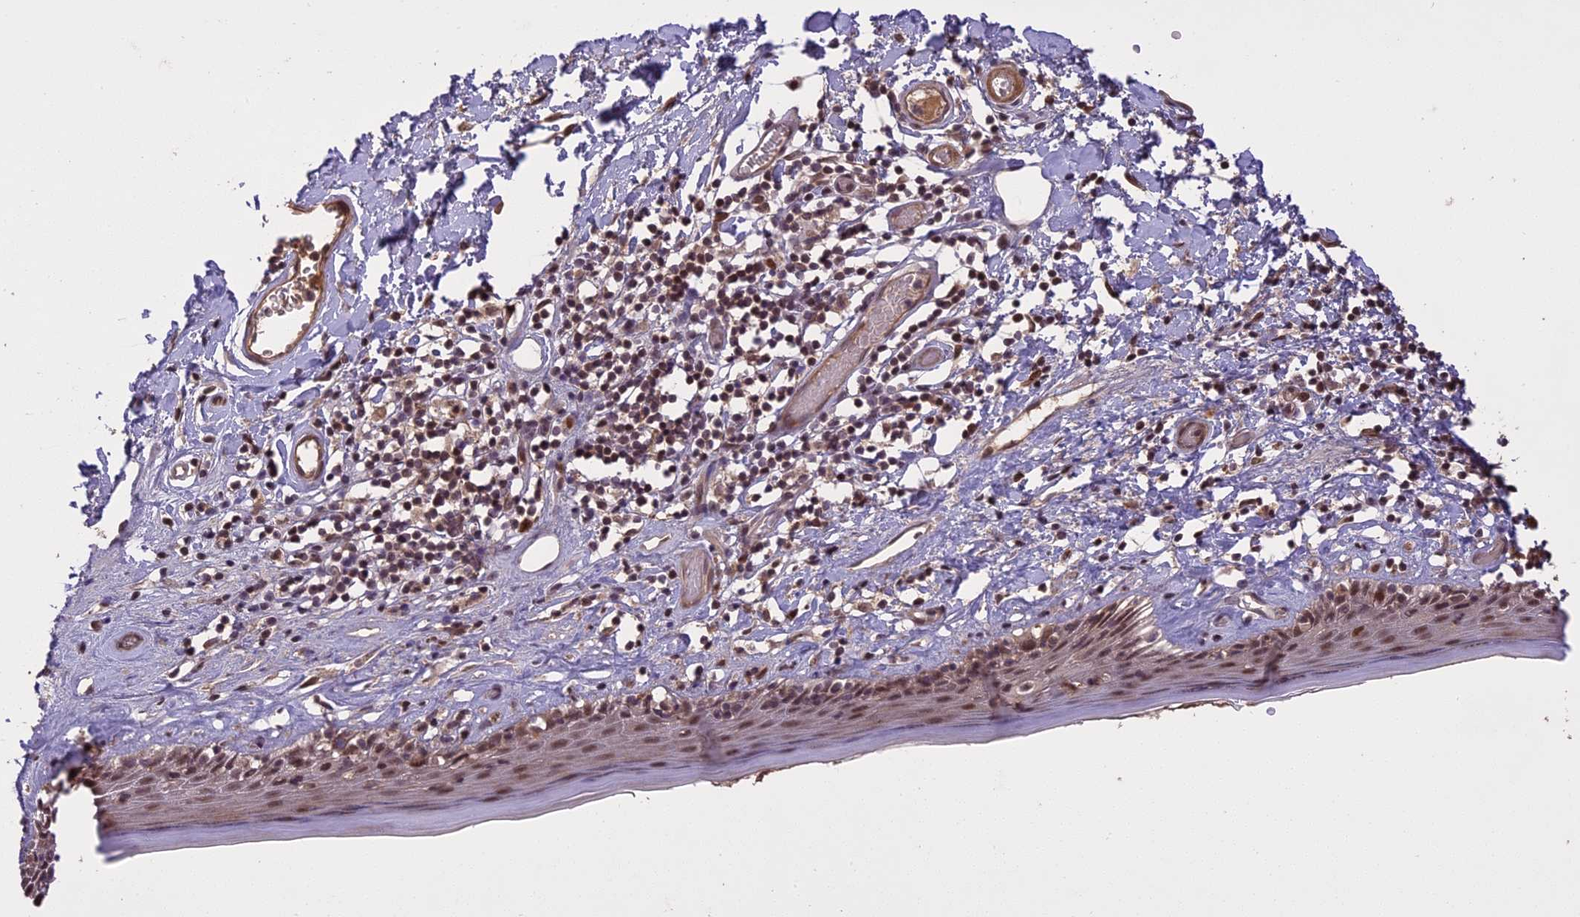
{"staining": {"intensity": "weak", "quantity": "25%-75%", "location": "nuclear"}, "tissue": "skin", "cell_type": "Epidermal cells", "image_type": "normal", "snomed": [{"axis": "morphology", "description": "Normal tissue, NOS"}, {"axis": "topography", "description": "Adipose tissue"}, {"axis": "topography", "description": "Vascular tissue"}, {"axis": "topography", "description": "Vulva"}, {"axis": "topography", "description": "Peripheral nerve tissue"}], "caption": "Immunohistochemical staining of unremarkable human skin displays low levels of weak nuclear positivity in approximately 25%-75% of epidermal cells.", "gene": "PRELID2", "patient": {"sex": "female", "age": 86}}